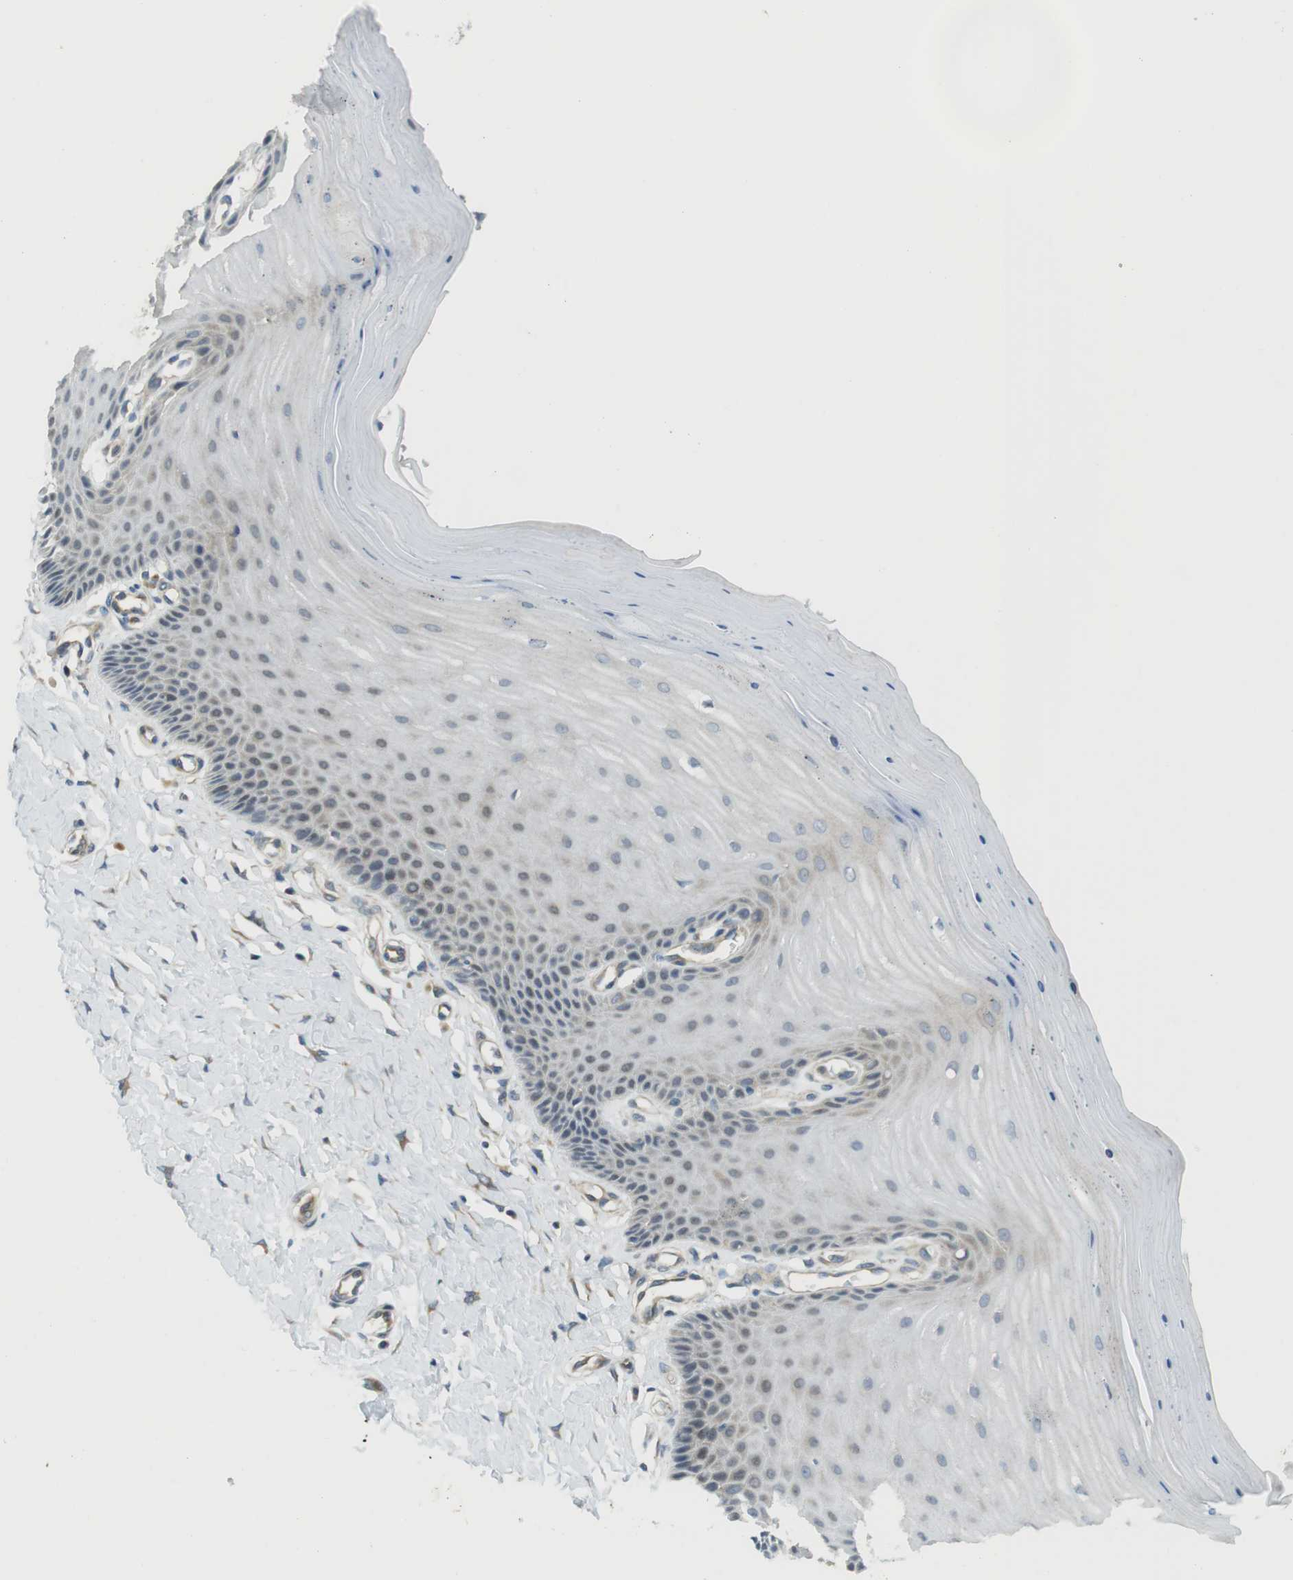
{"staining": {"intensity": "weak", "quantity": "<25%", "location": "cytoplasmic/membranous"}, "tissue": "cervix", "cell_type": "Squamous epithelial cells", "image_type": "normal", "snomed": [{"axis": "morphology", "description": "Normal tissue, NOS"}, {"axis": "topography", "description": "Cervix"}], "caption": "Immunohistochemistry (IHC) image of benign cervix: human cervix stained with DAB (3,3'-diaminobenzidine) demonstrates no significant protein staining in squamous epithelial cells. (DAB (3,3'-diaminobenzidine) immunohistochemistry (IHC) with hematoxylin counter stain).", "gene": "ABHD15", "patient": {"sex": "female", "age": 55}}